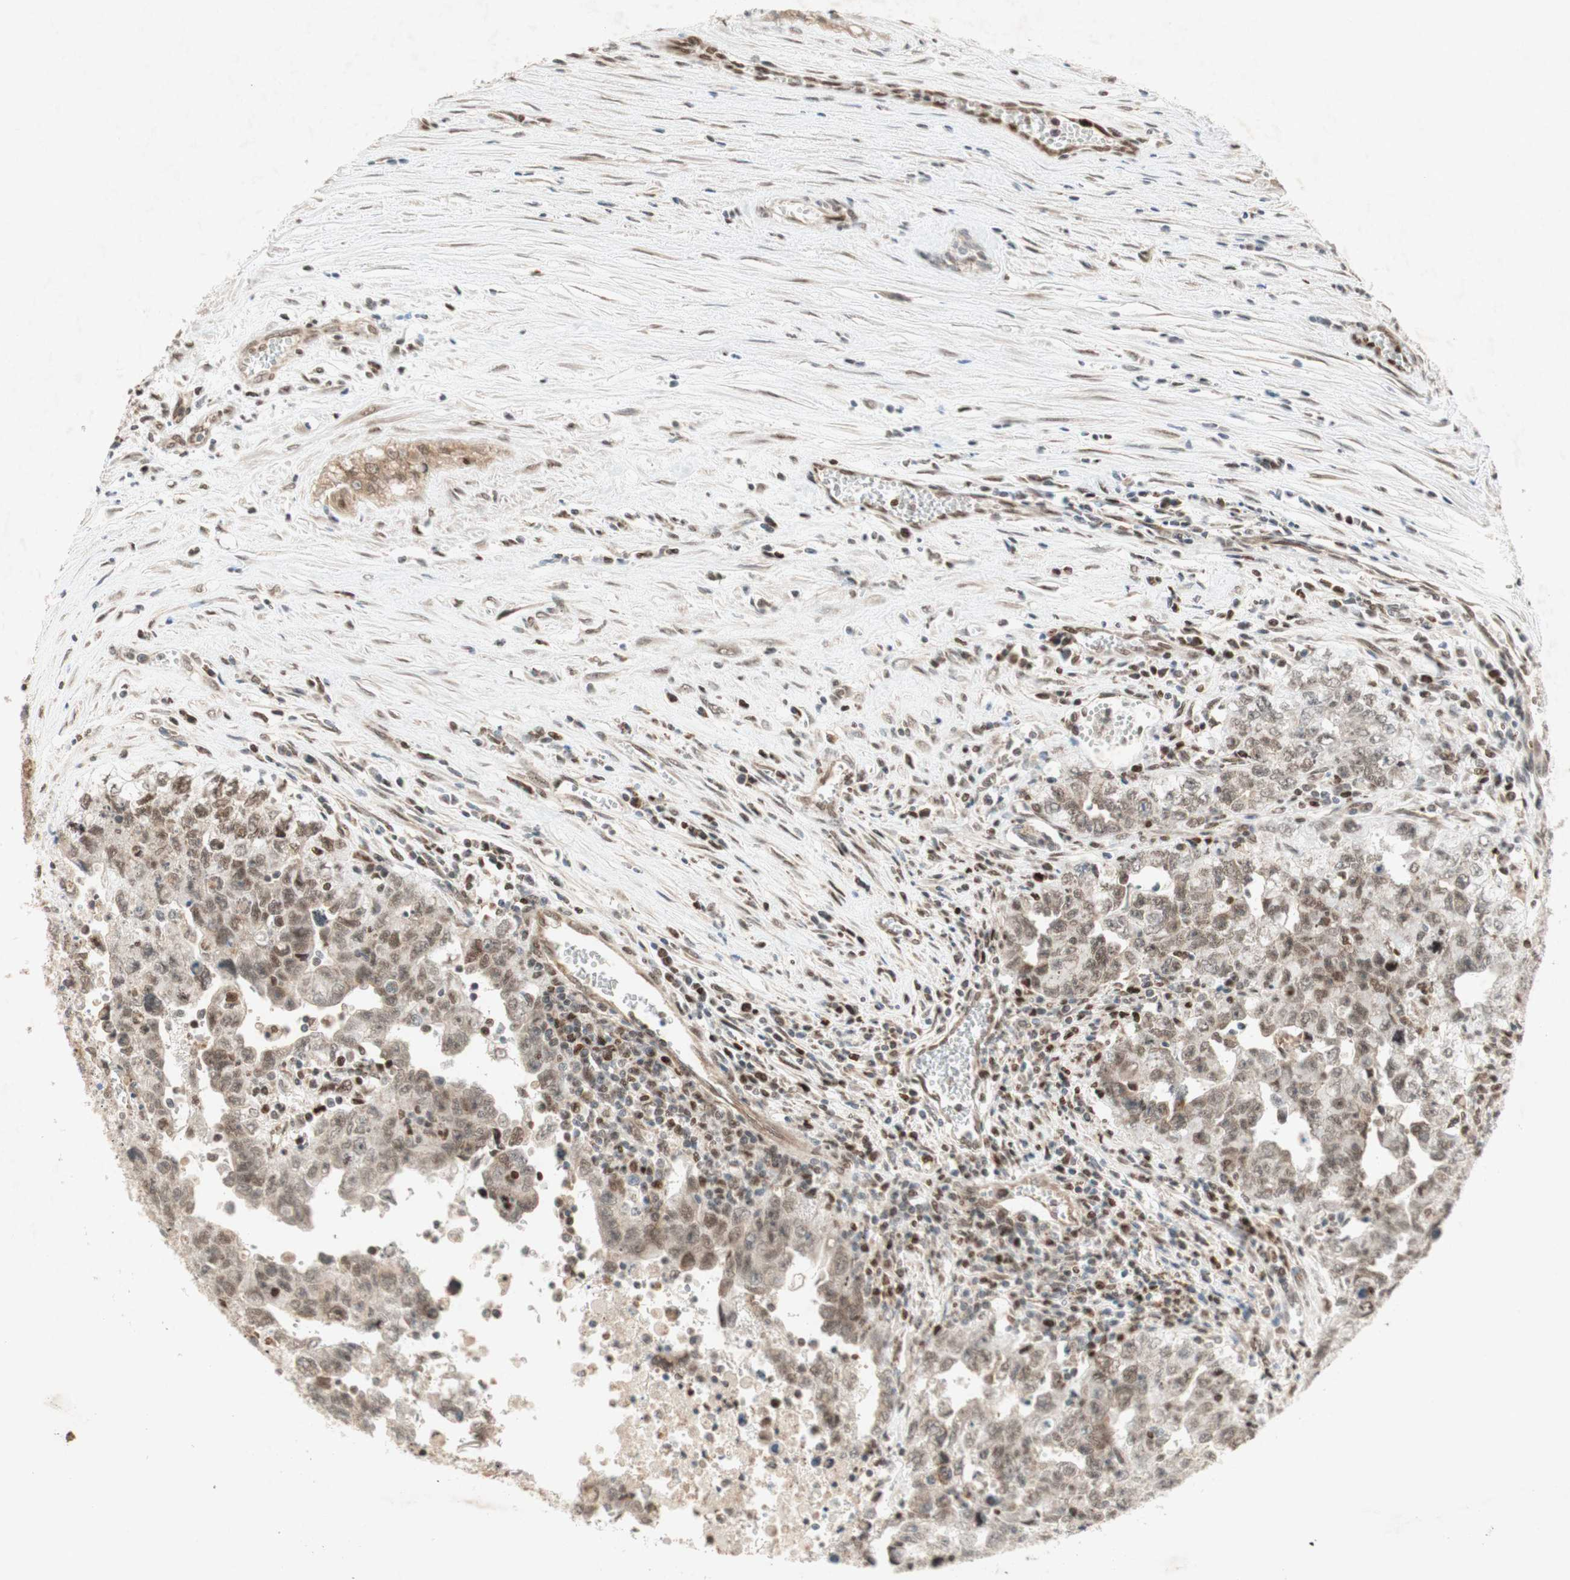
{"staining": {"intensity": "strong", "quantity": "25%-75%", "location": "cytoplasmic/membranous,nuclear"}, "tissue": "testis cancer", "cell_type": "Tumor cells", "image_type": "cancer", "snomed": [{"axis": "morphology", "description": "Carcinoma, Embryonal, NOS"}, {"axis": "topography", "description": "Testis"}], "caption": "The histopathology image displays a brown stain indicating the presence of a protein in the cytoplasmic/membranous and nuclear of tumor cells in embryonal carcinoma (testis). Using DAB (brown) and hematoxylin (blue) stains, captured at high magnification using brightfield microscopy.", "gene": "DNMT3A", "patient": {"sex": "male", "age": 28}}